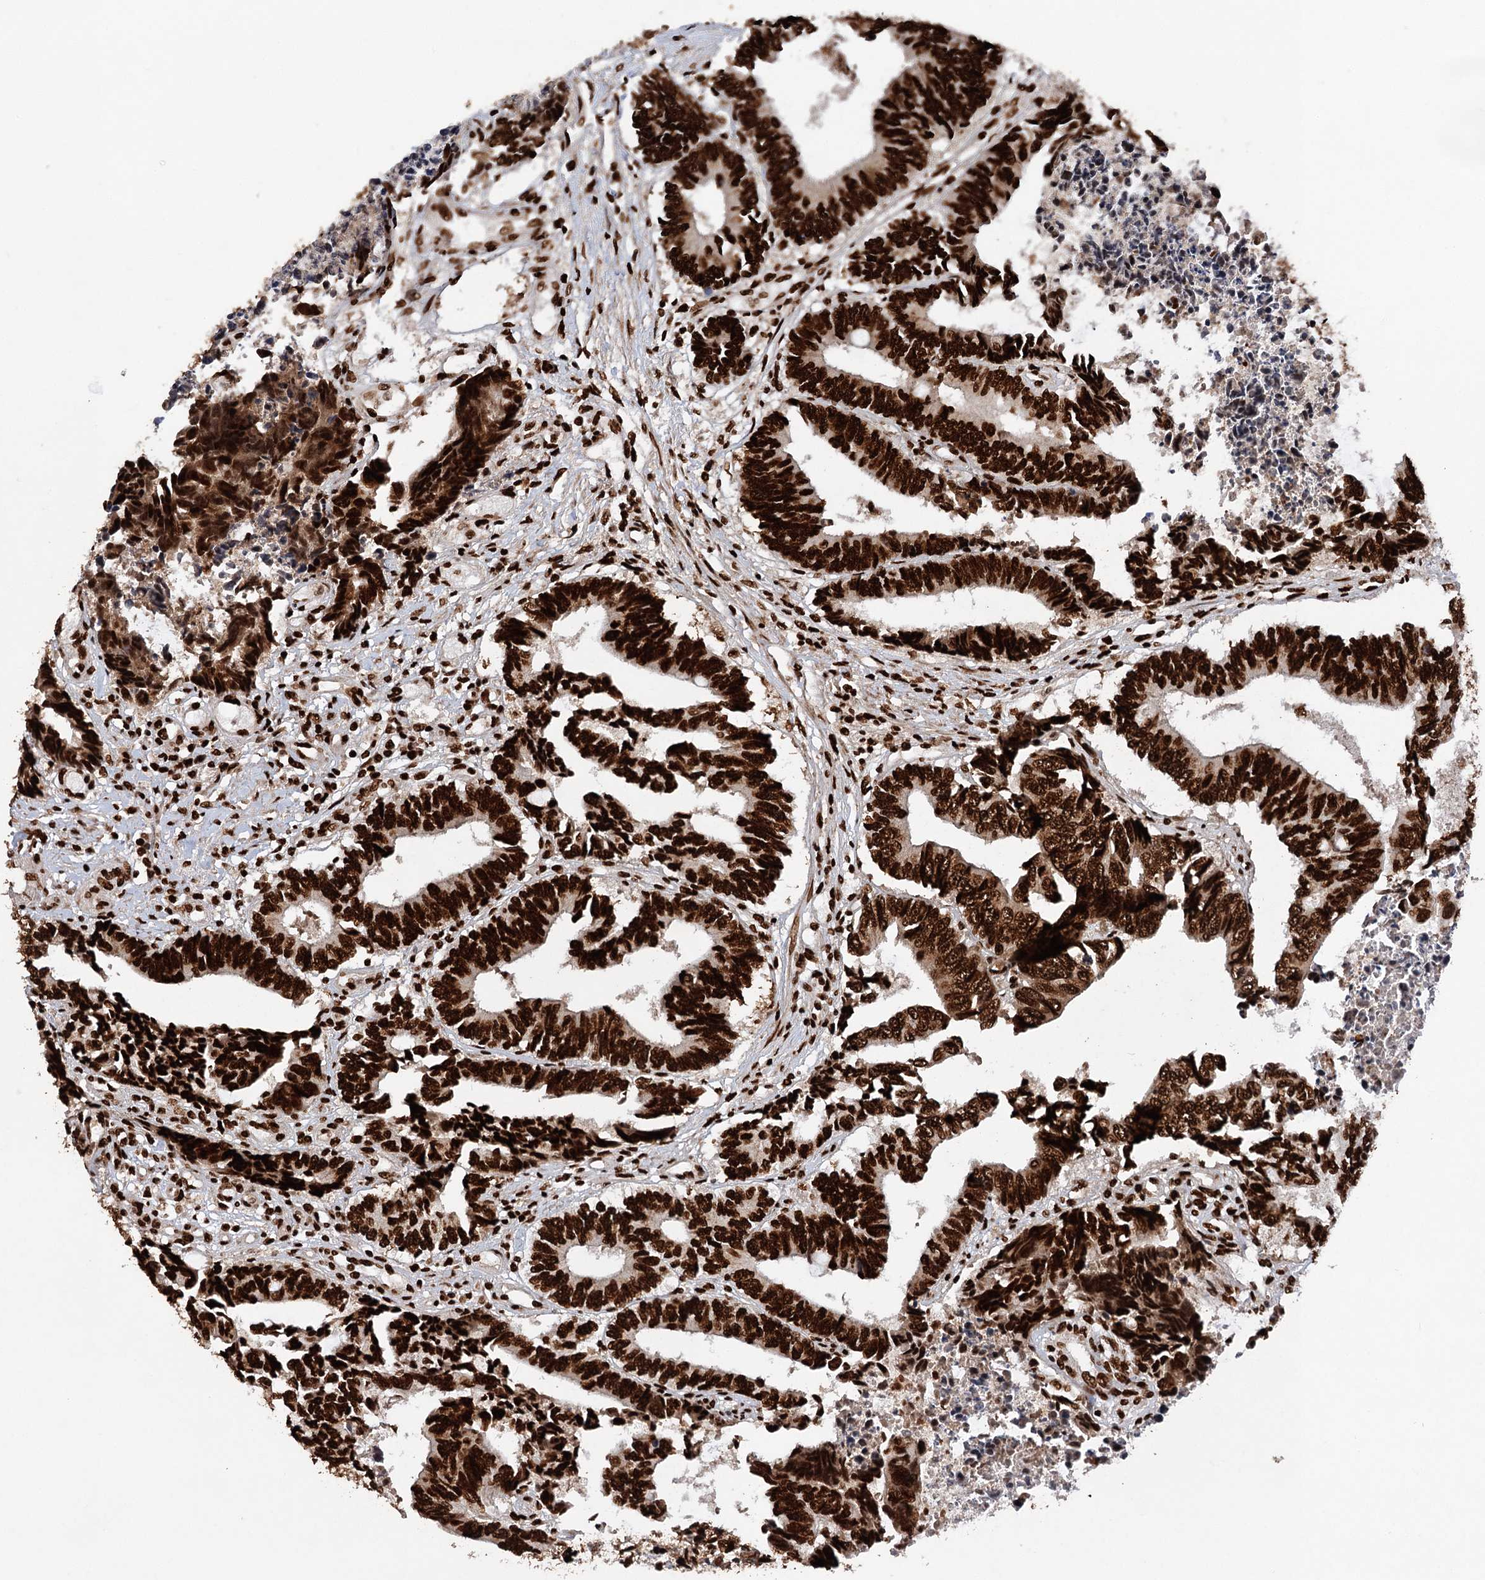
{"staining": {"intensity": "strong", "quantity": ">75%", "location": "nuclear"}, "tissue": "colorectal cancer", "cell_type": "Tumor cells", "image_type": "cancer", "snomed": [{"axis": "morphology", "description": "Adenocarcinoma, NOS"}, {"axis": "topography", "description": "Rectum"}], "caption": "Human colorectal cancer stained with a brown dye shows strong nuclear positive expression in approximately >75% of tumor cells.", "gene": "MATR3", "patient": {"sex": "male", "age": 84}}